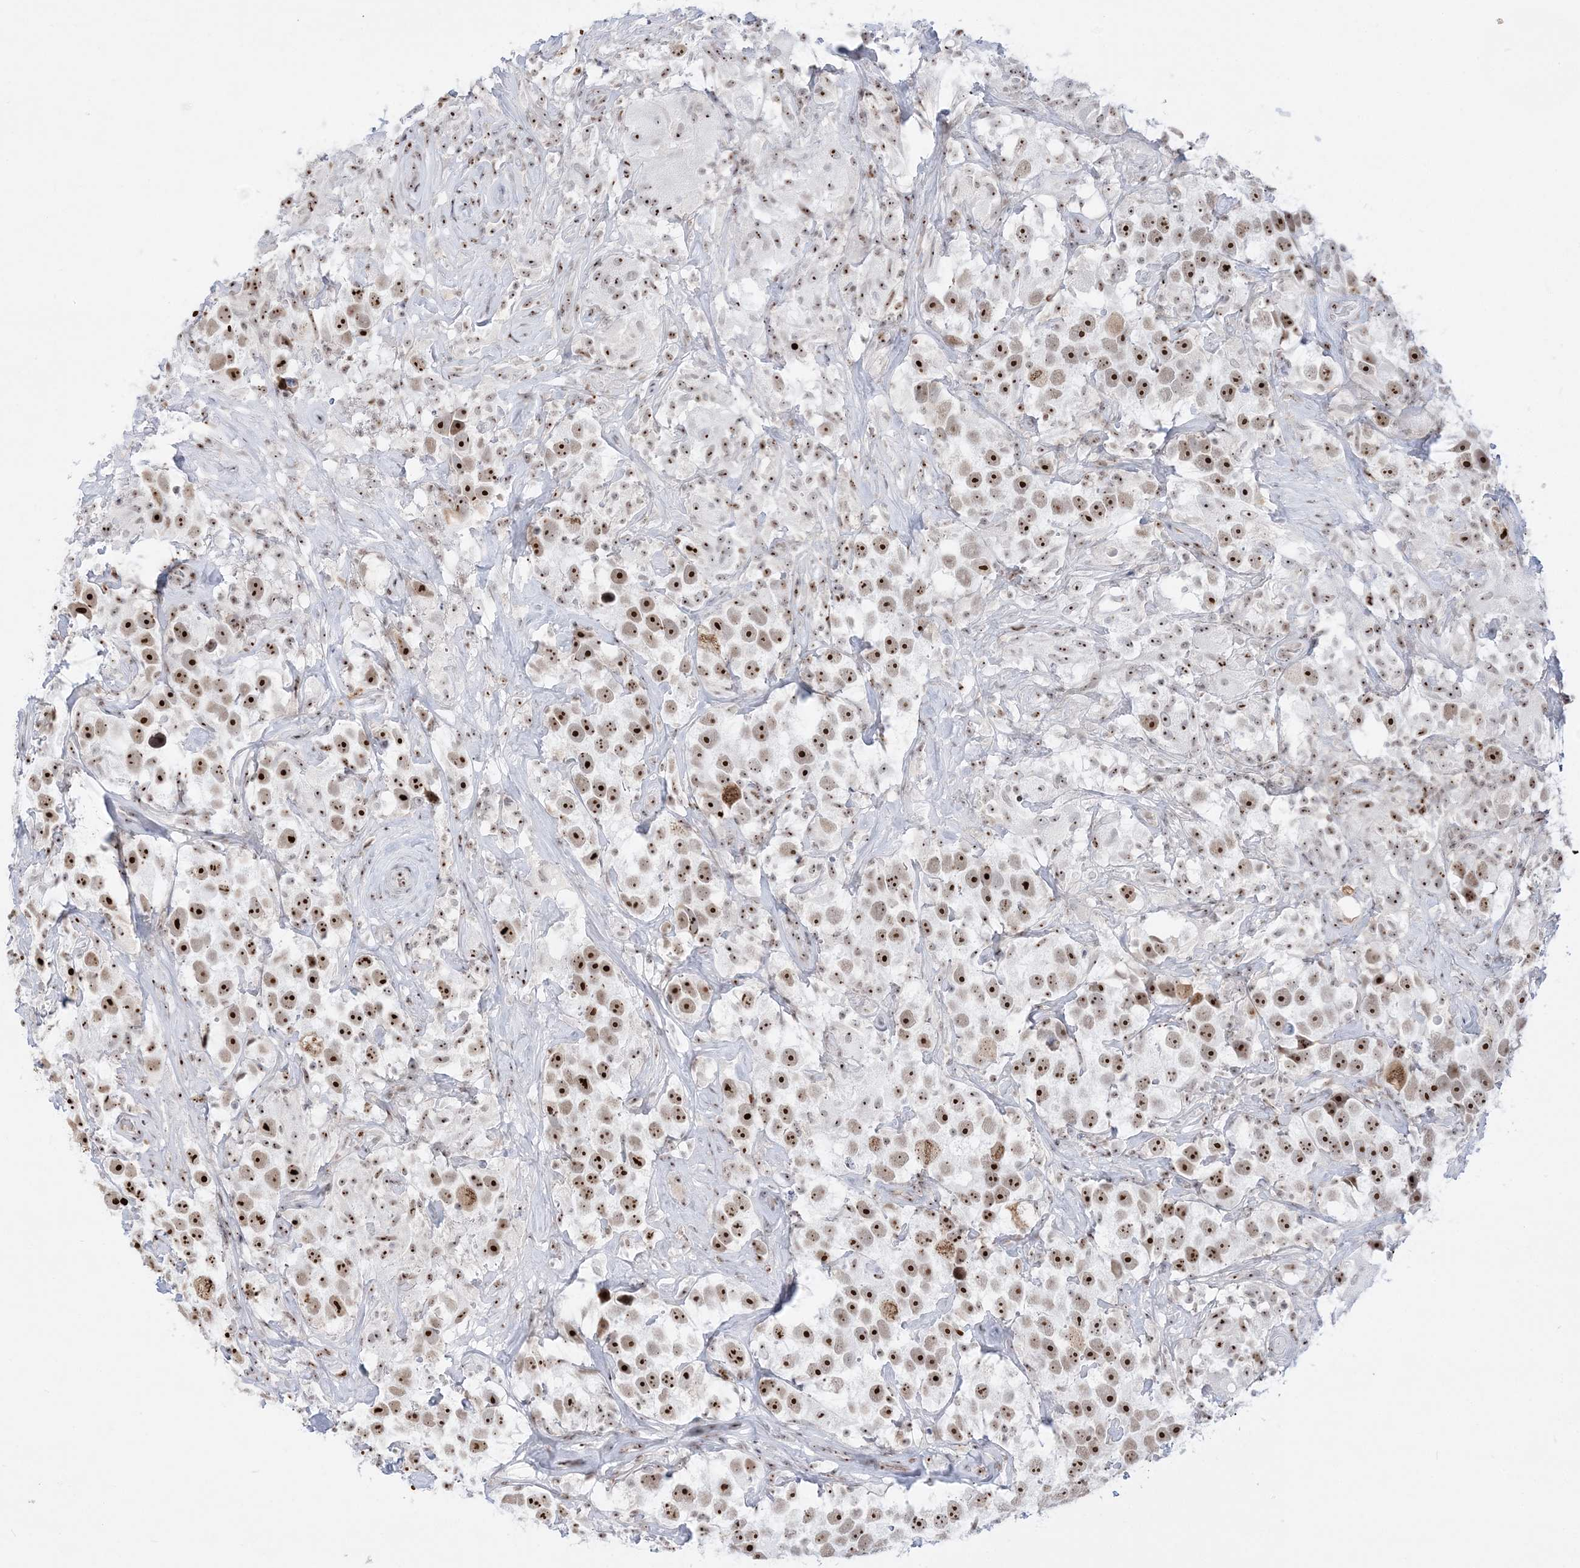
{"staining": {"intensity": "strong", "quantity": ">75%", "location": "nuclear"}, "tissue": "testis cancer", "cell_type": "Tumor cells", "image_type": "cancer", "snomed": [{"axis": "morphology", "description": "Seminoma, NOS"}, {"axis": "topography", "description": "Testis"}], "caption": "Immunohistochemistry photomicrograph of neoplastic tissue: testis cancer stained using IHC shows high levels of strong protein expression localized specifically in the nuclear of tumor cells, appearing as a nuclear brown color.", "gene": "DDX21", "patient": {"sex": "male", "age": 49}}